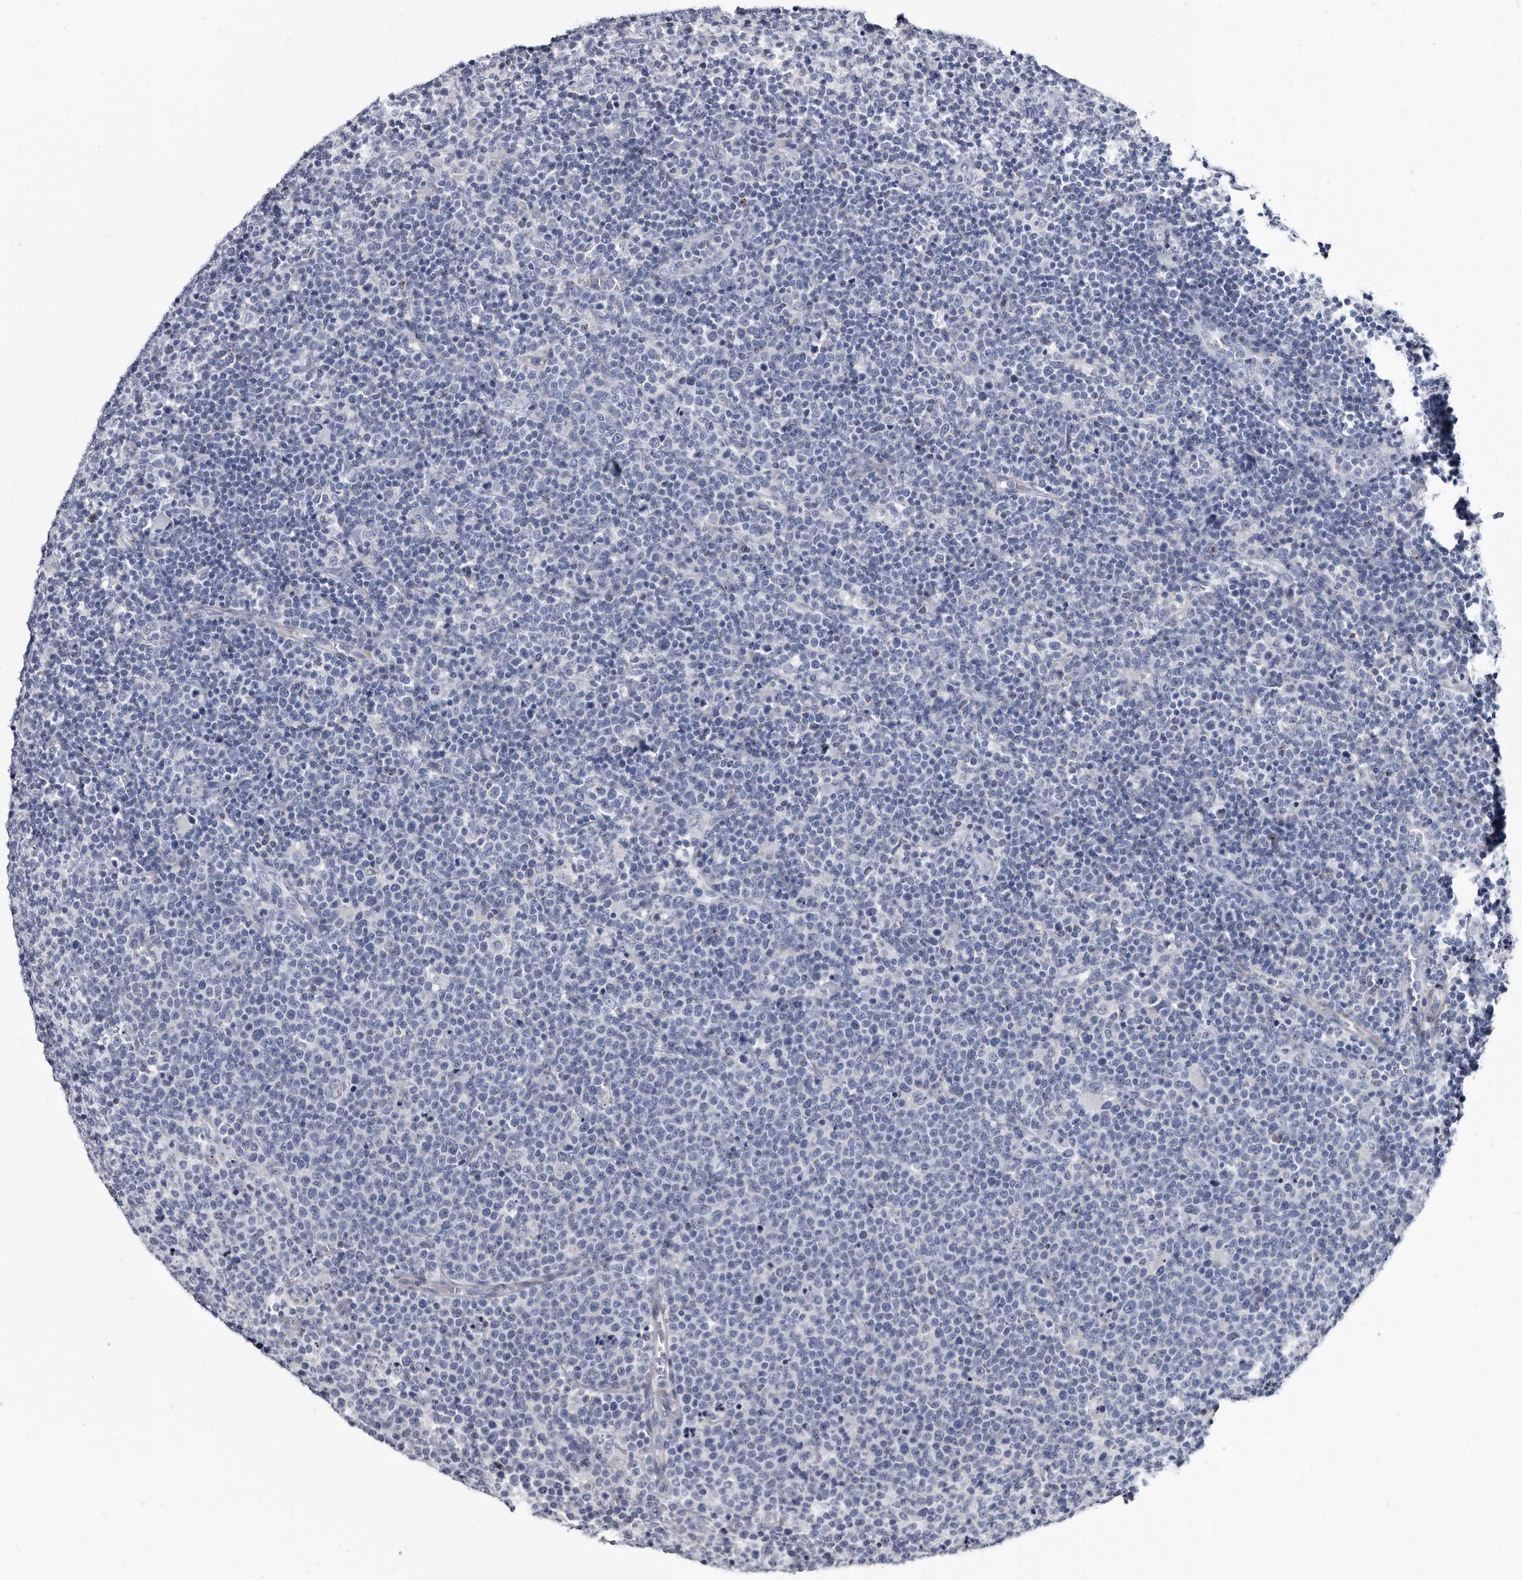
{"staining": {"intensity": "negative", "quantity": "none", "location": "none"}, "tissue": "lymphoma", "cell_type": "Tumor cells", "image_type": "cancer", "snomed": [{"axis": "morphology", "description": "Malignant lymphoma, non-Hodgkin's type, High grade"}, {"axis": "topography", "description": "Lymph node"}], "caption": "Tumor cells are negative for brown protein staining in lymphoma.", "gene": "PRSS8", "patient": {"sex": "male", "age": 61}}